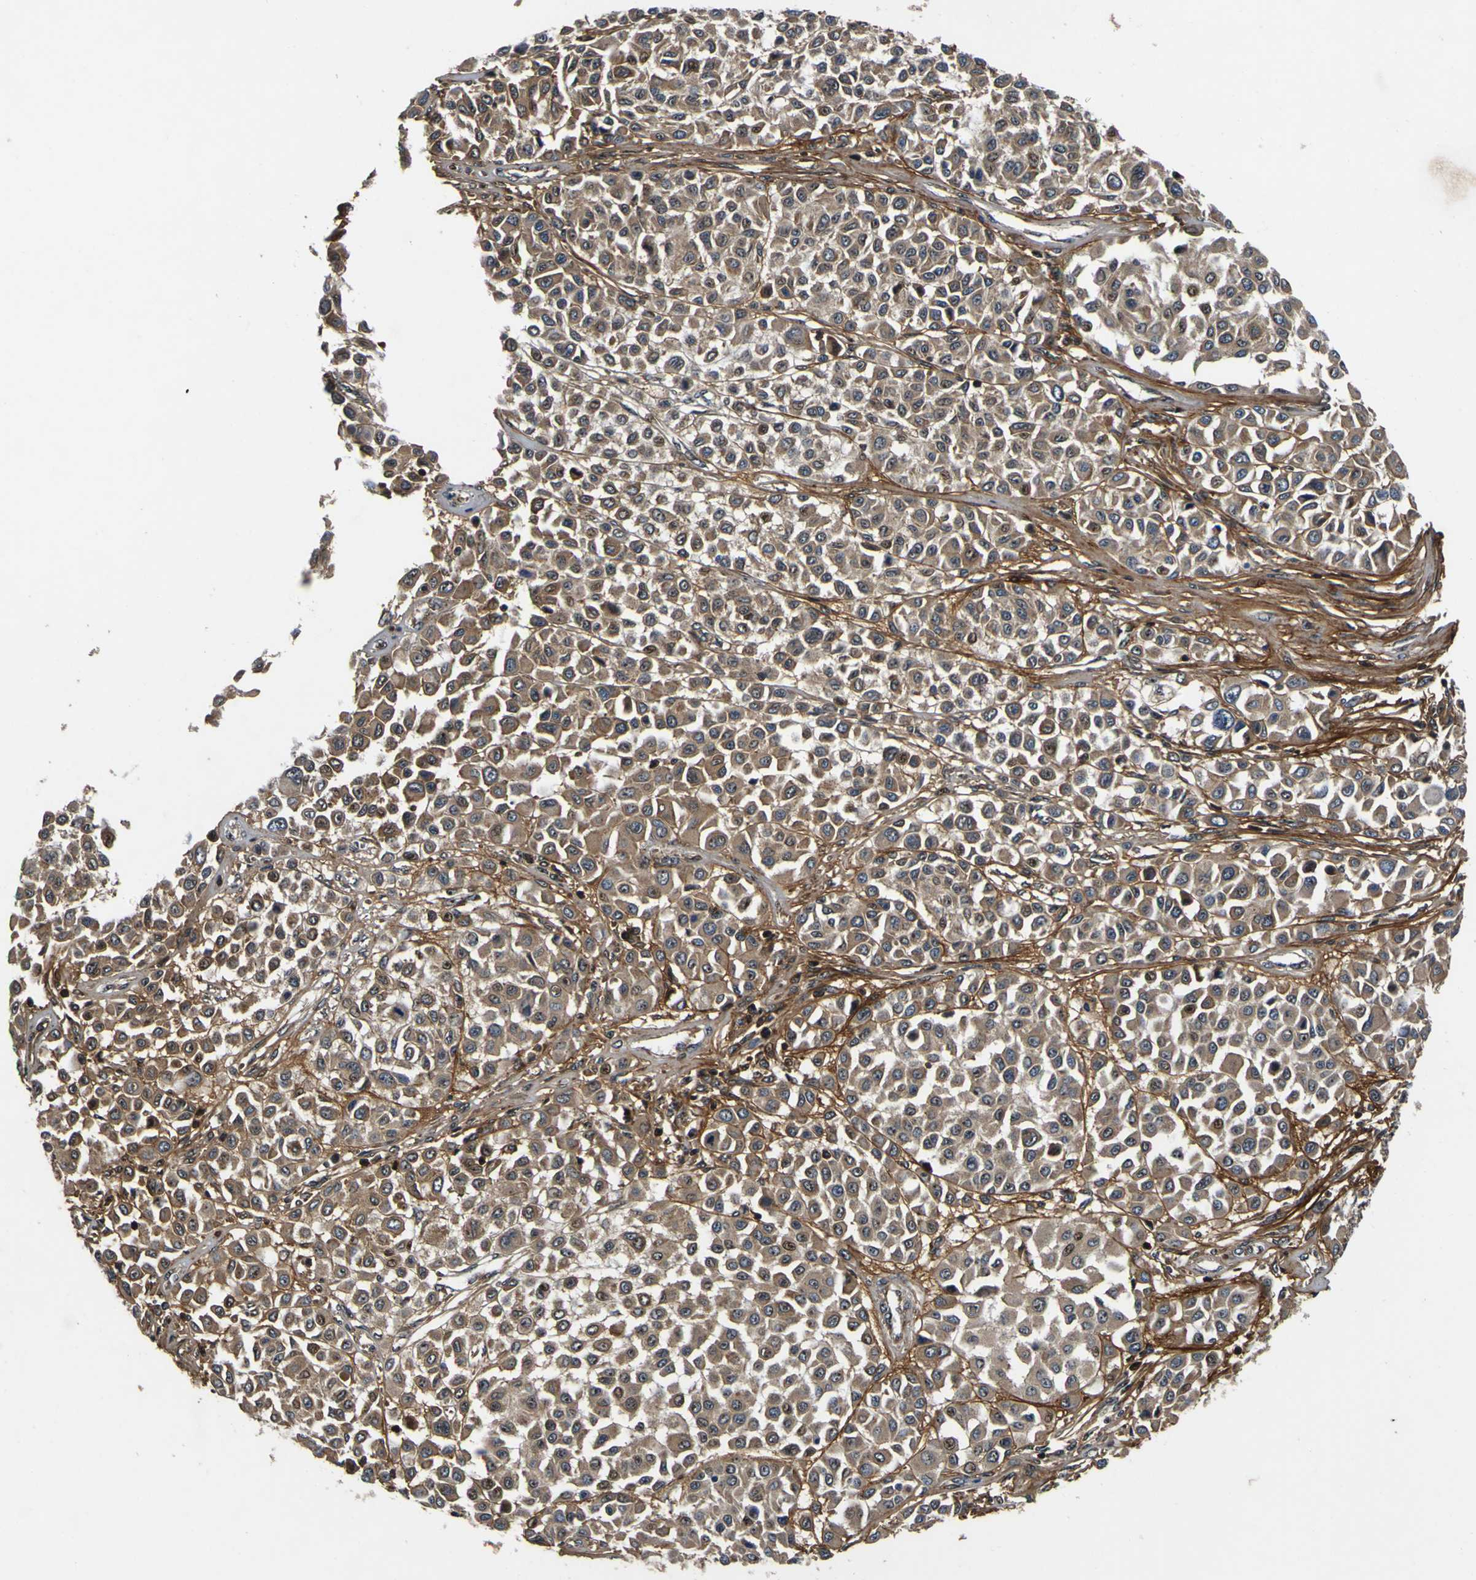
{"staining": {"intensity": "moderate", "quantity": ">75%", "location": "cytoplasmic/membranous"}, "tissue": "melanoma", "cell_type": "Tumor cells", "image_type": "cancer", "snomed": [{"axis": "morphology", "description": "Malignant melanoma, Metastatic site"}, {"axis": "topography", "description": "Soft tissue"}], "caption": "Immunohistochemical staining of malignant melanoma (metastatic site) demonstrates moderate cytoplasmic/membranous protein staining in about >75% of tumor cells. The staining is performed using DAB (3,3'-diaminobenzidine) brown chromogen to label protein expression. The nuclei are counter-stained blue using hematoxylin.", "gene": "LRP4", "patient": {"sex": "male", "age": 41}}